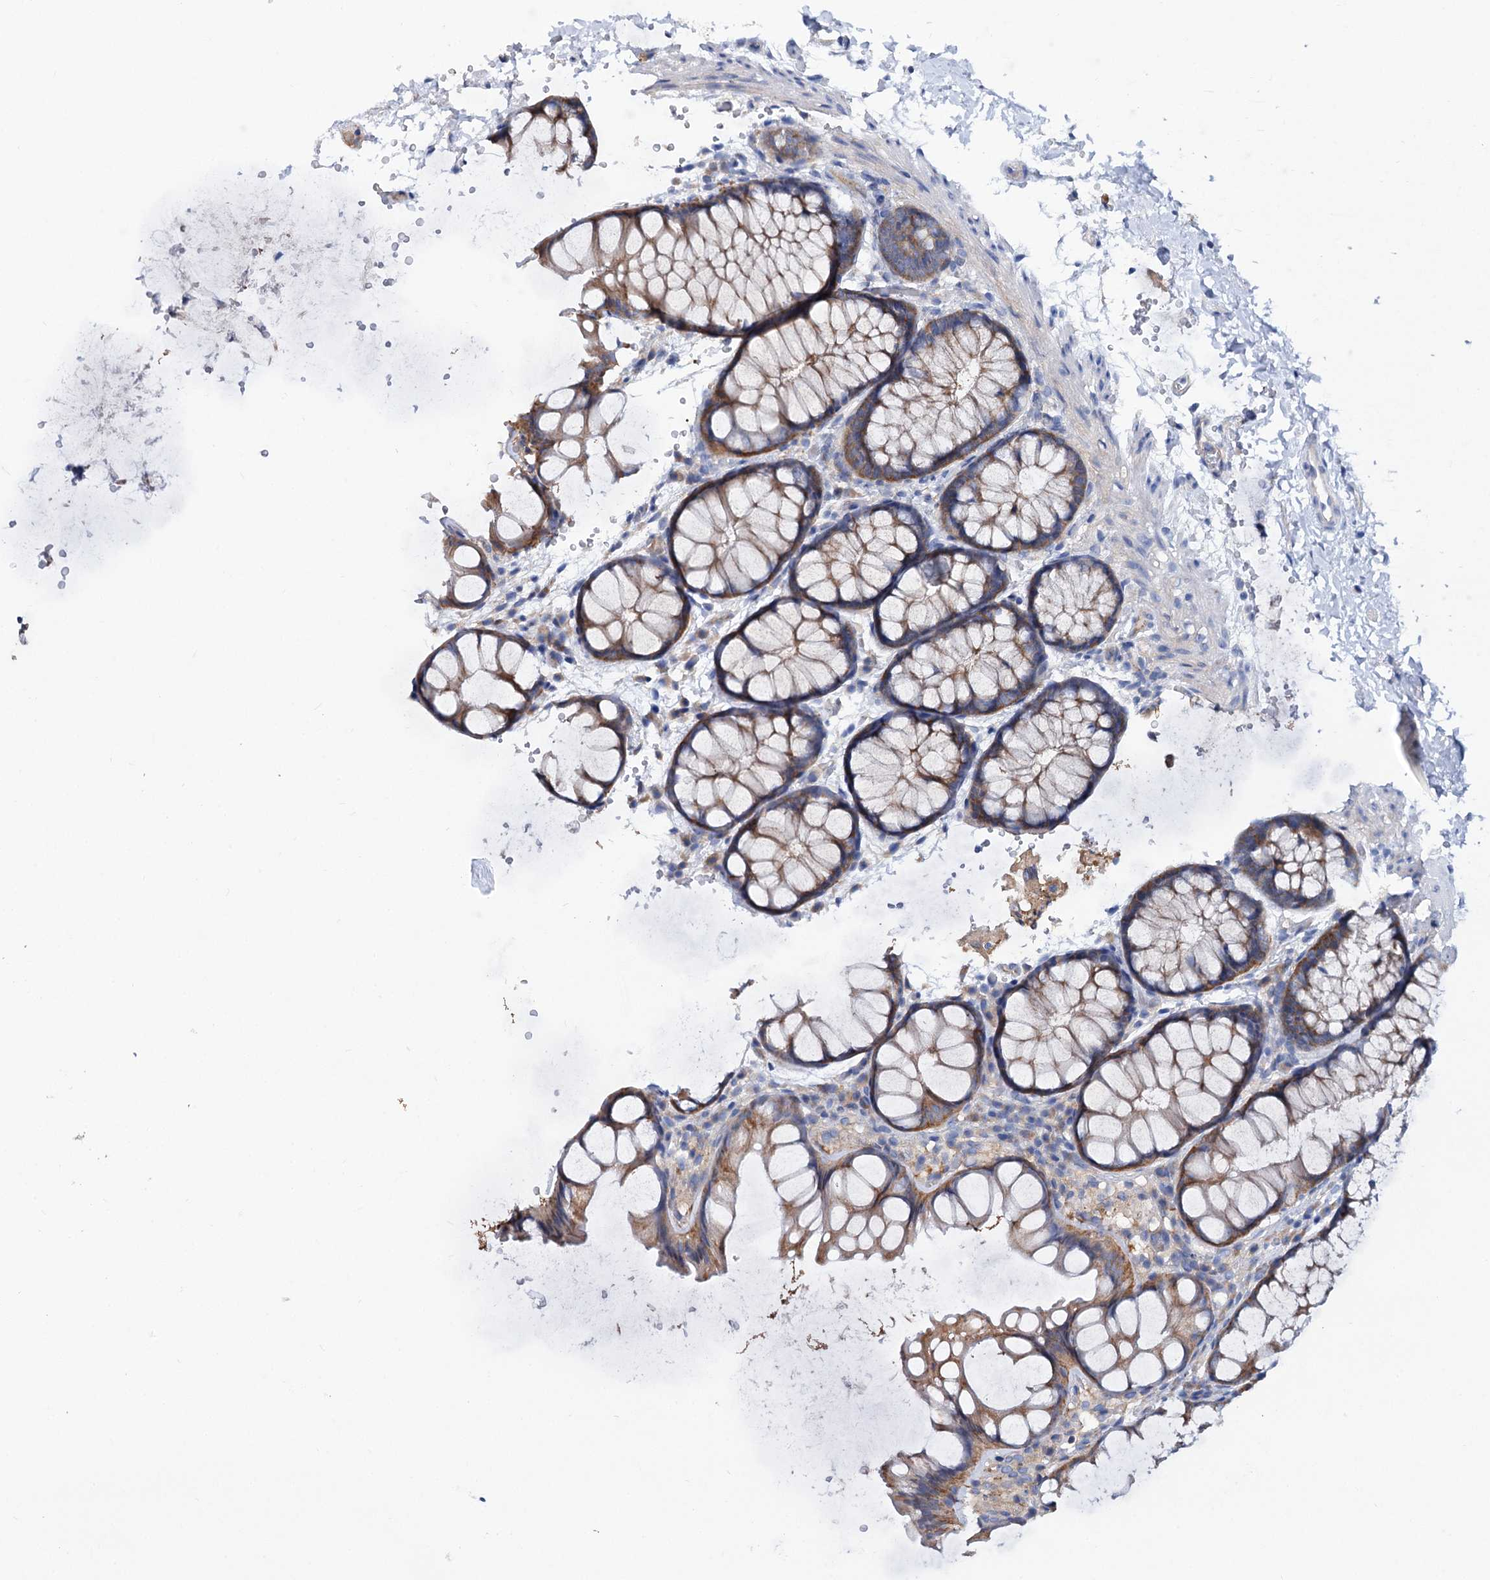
{"staining": {"intensity": "negative", "quantity": "none", "location": "none"}, "tissue": "colon", "cell_type": "Endothelial cells", "image_type": "normal", "snomed": [{"axis": "morphology", "description": "Normal tissue, NOS"}, {"axis": "topography", "description": "Colon"}], "caption": "A histopathology image of colon stained for a protein demonstrates no brown staining in endothelial cells. The staining is performed using DAB (3,3'-diaminobenzidine) brown chromogen with nuclei counter-stained in using hematoxylin.", "gene": "TRIM55", "patient": {"sex": "male", "age": 47}}